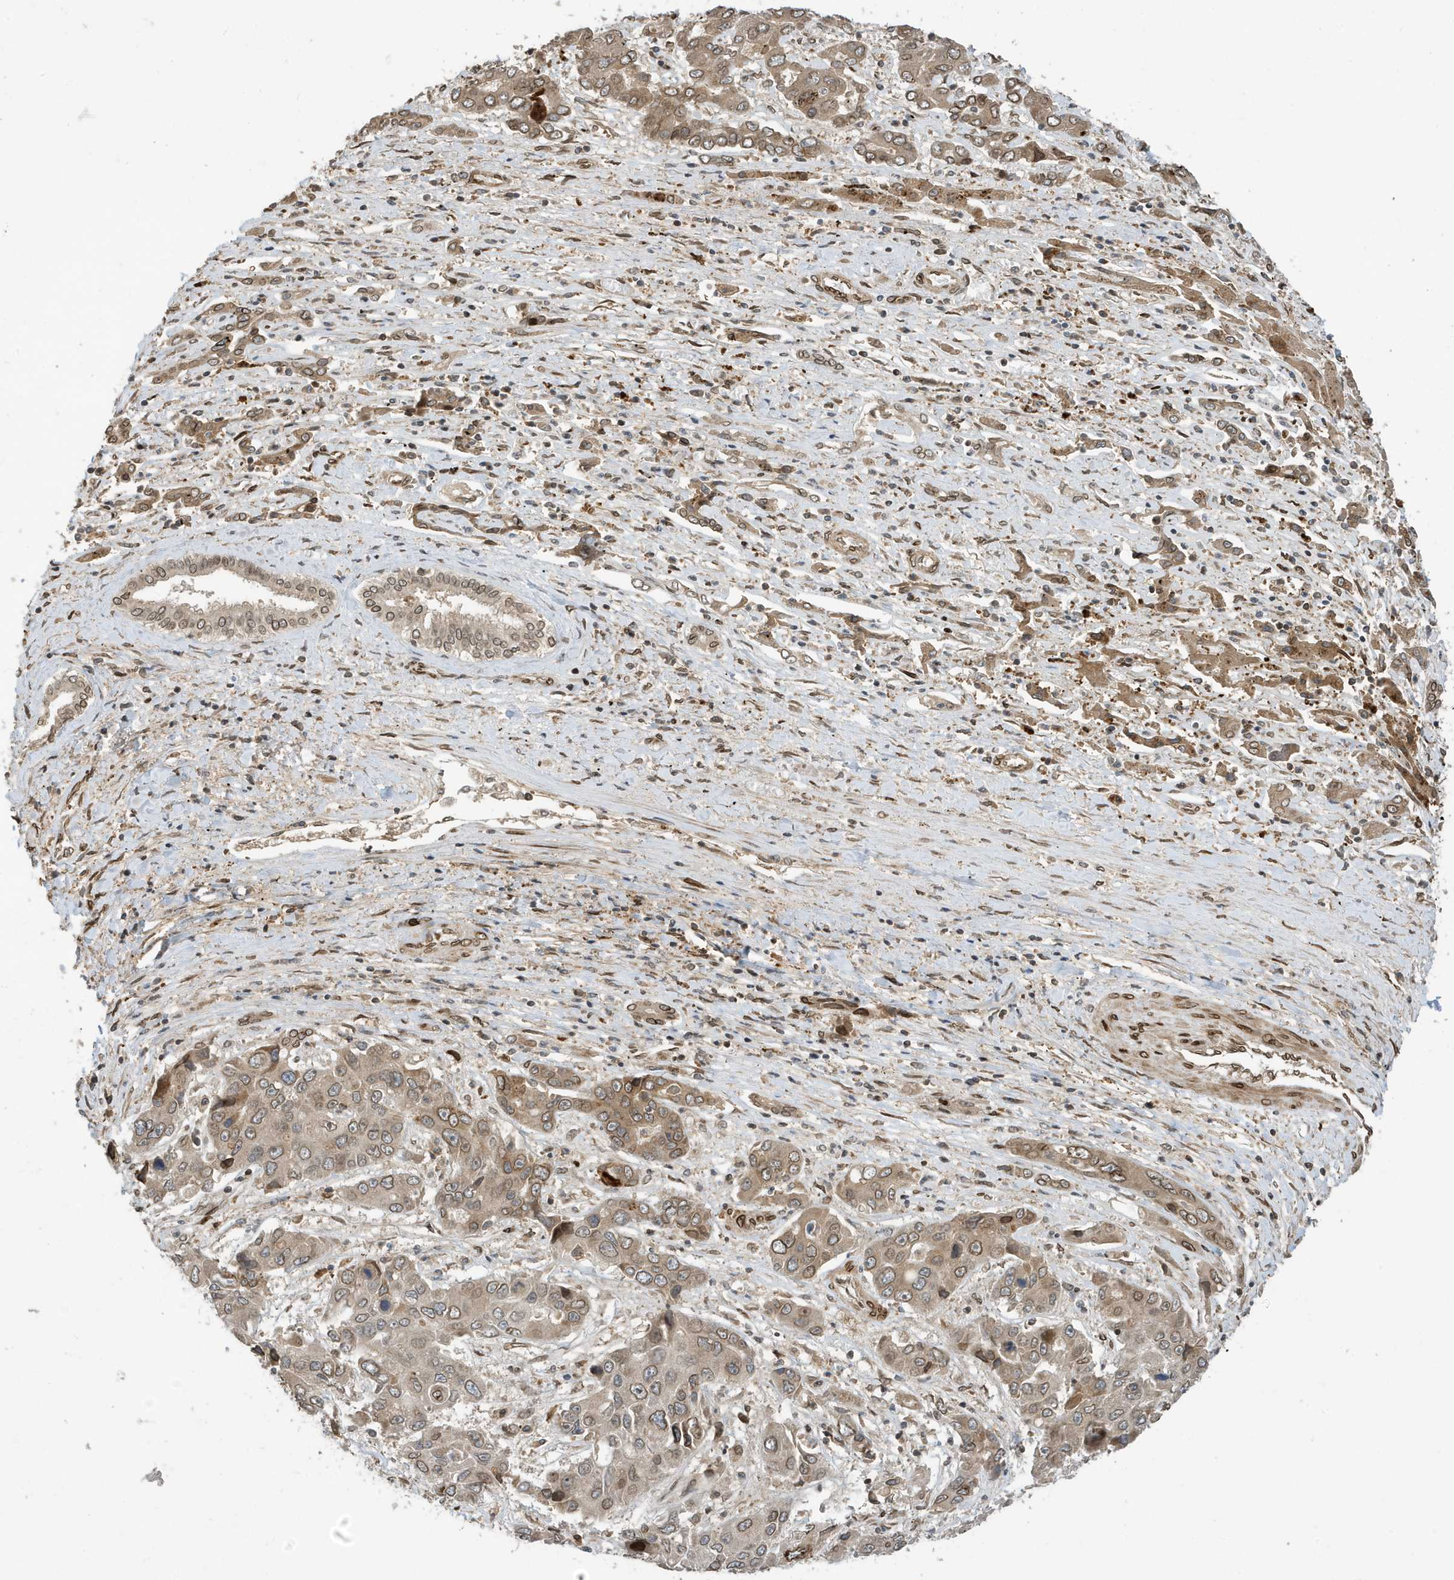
{"staining": {"intensity": "weak", "quantity": ">75%", "location": "cytoplasmic/membranous,nuclear"}, "tissue": "liver cancer", "cell_type": "Tumor cells", "image_type": "cancer", "snomed": [{"axis": "morphology", "description": "Cholangiocarcinoma"}, {"axis": "topography", "description": "Liver"}], "caption": "Protein expression analysis of liver cancer (cholangiocarcinoma) displays weak cytoplasmic/membranous and nuclear expression in approximately >75% of tumor cells. (DAB (3,3'-diaminobenzidine) = brown stain, brightfield microscopy at high magnification).", "gene": "DUSP18", "patient": {"sex": "male", "age": 67}}